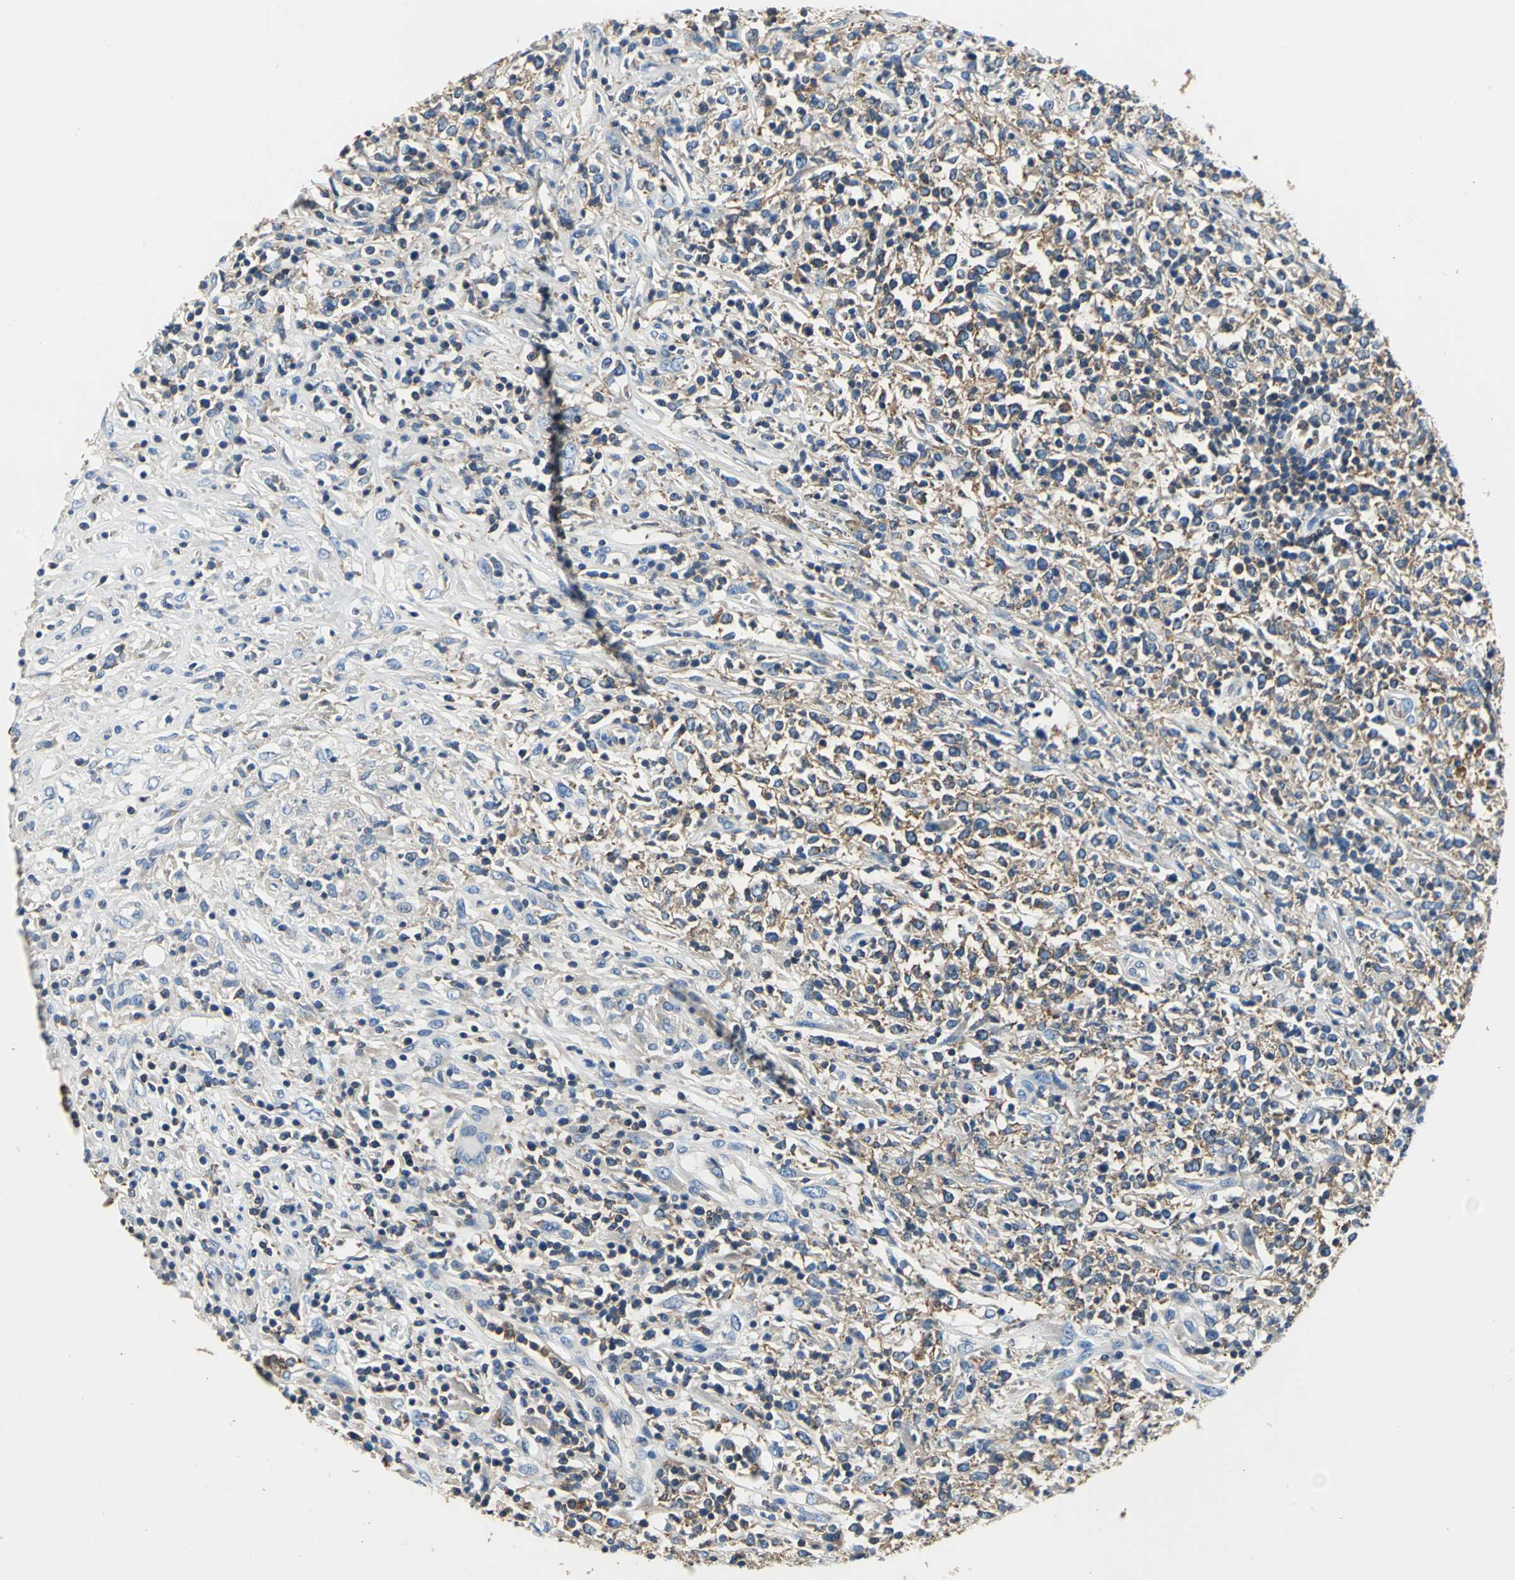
{"staining": {"intensity": "moderate", "quantity": "25%-75%", "location": "cytoplasmic/membranous"}, "tissue": "lymphoma", "cell_type": "Tumor cells", "image_type": "cancer", "snomed": [{"axis": "morphology", "description": "Malignant lymphoma, non-Hodgkin's type, High grade"}, {"axis": "topography", "description": "Lymph node"}], "caption": "Brown immunohistochemical staining in lymphoma exhibits moderate cytoplasmic/membranous staining in approximately 25%-75% of tumor cells. (DAB (3,3'-diaminobenzidine) IHC with brightfield microscopy, high magnification).", "gene": "SEPTIN6", "patient": {"sex": "female", "age": 84}}